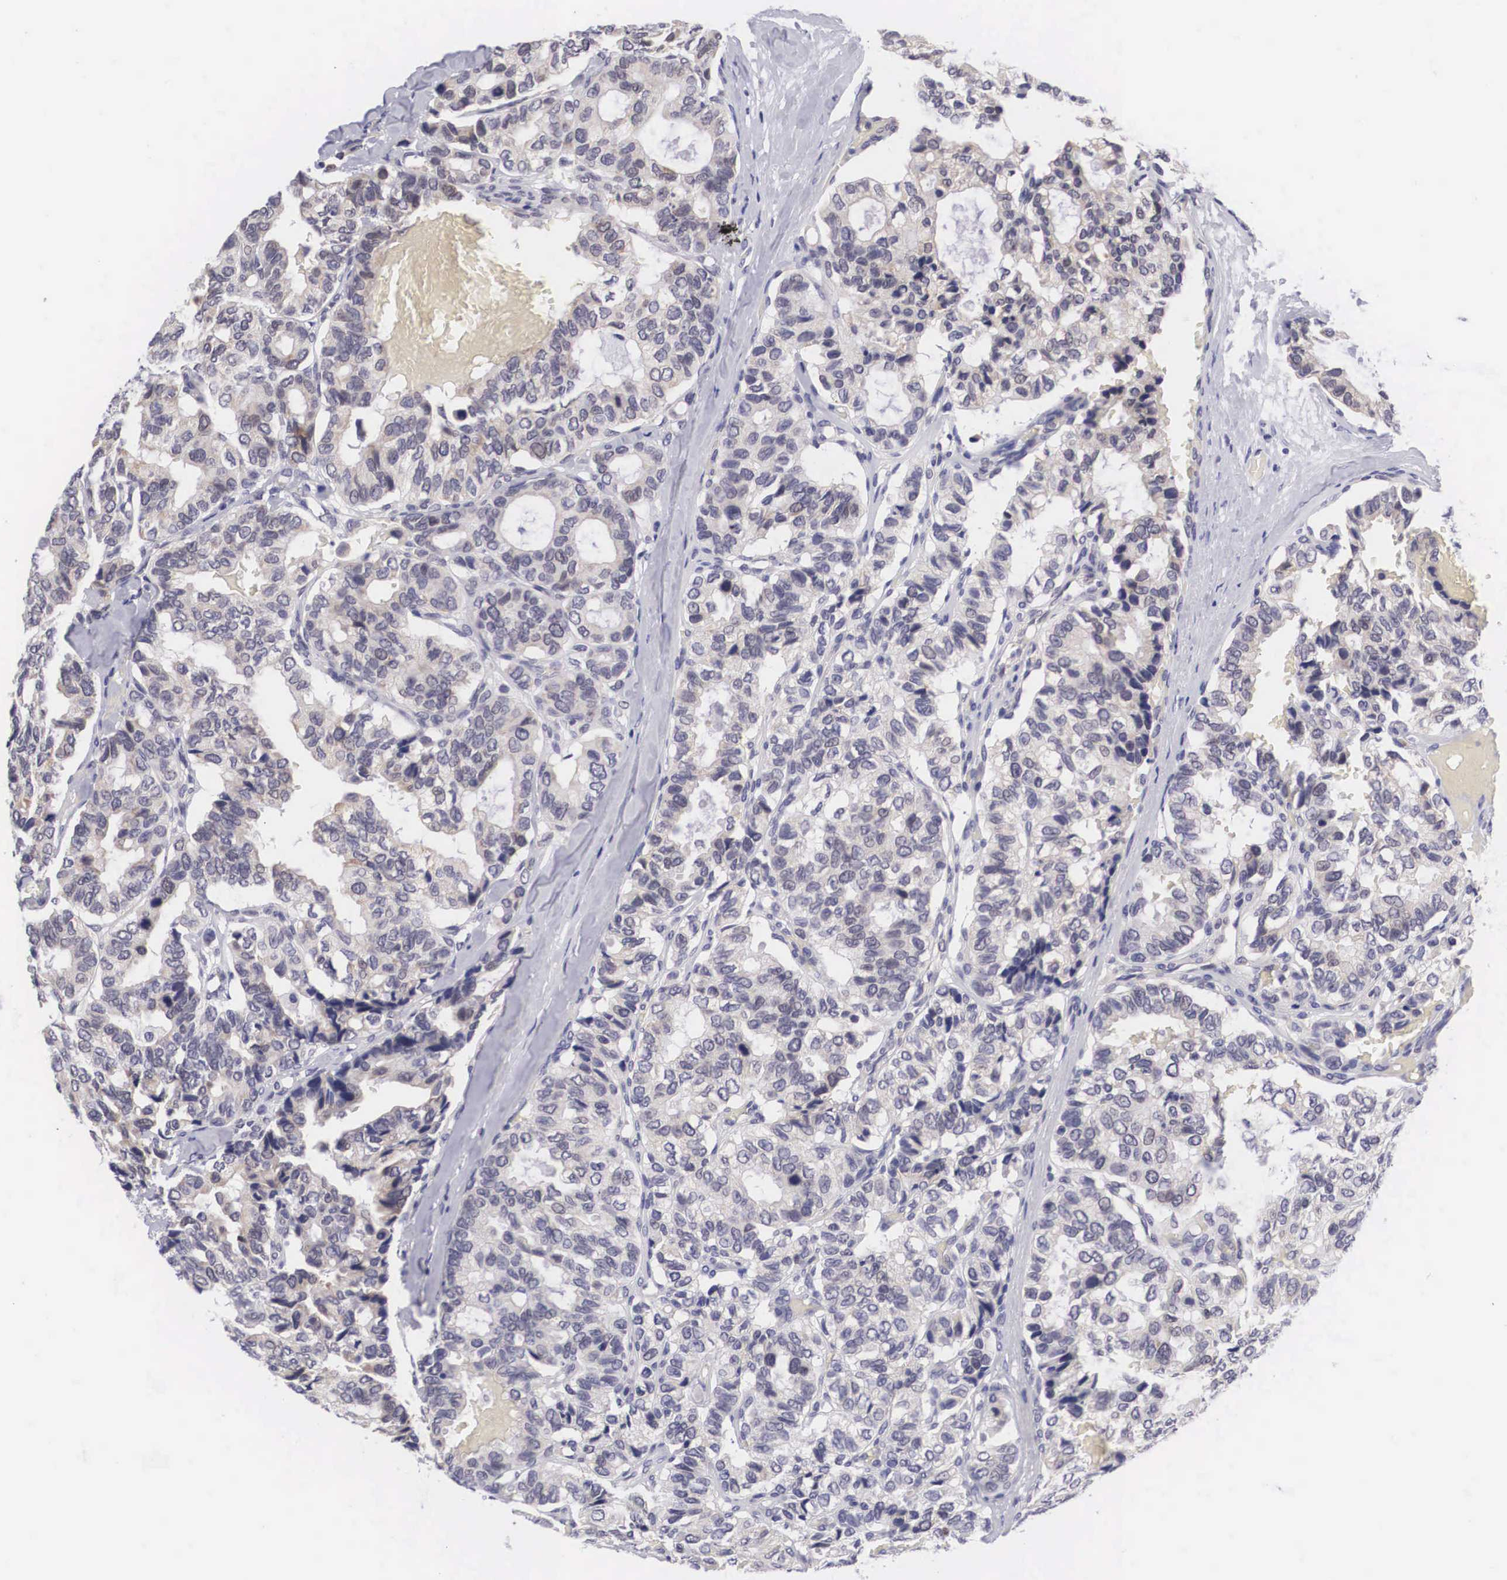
{"staining": {"intensity": "strong", "quantity": ">75%", "location": "cytoplasmic/membranous"}, "tissue": "breast cancer", "cell_type": "Tumor cells", "image_type": "cancer", "snomed": [{"axis": "morphology", "description": "Duct carcinoma"}, {"axis": "topography", "description": "Breast"}], "caption": "High-power microscopy captured an immunohistochemistry (IHC) histopathology image of breast cancer, revealing strong cytoplasmic/membranous staining in about >75% of tumor cells.", "gene": "SOX11", "patient": {"sex": "female", "age": 69}}